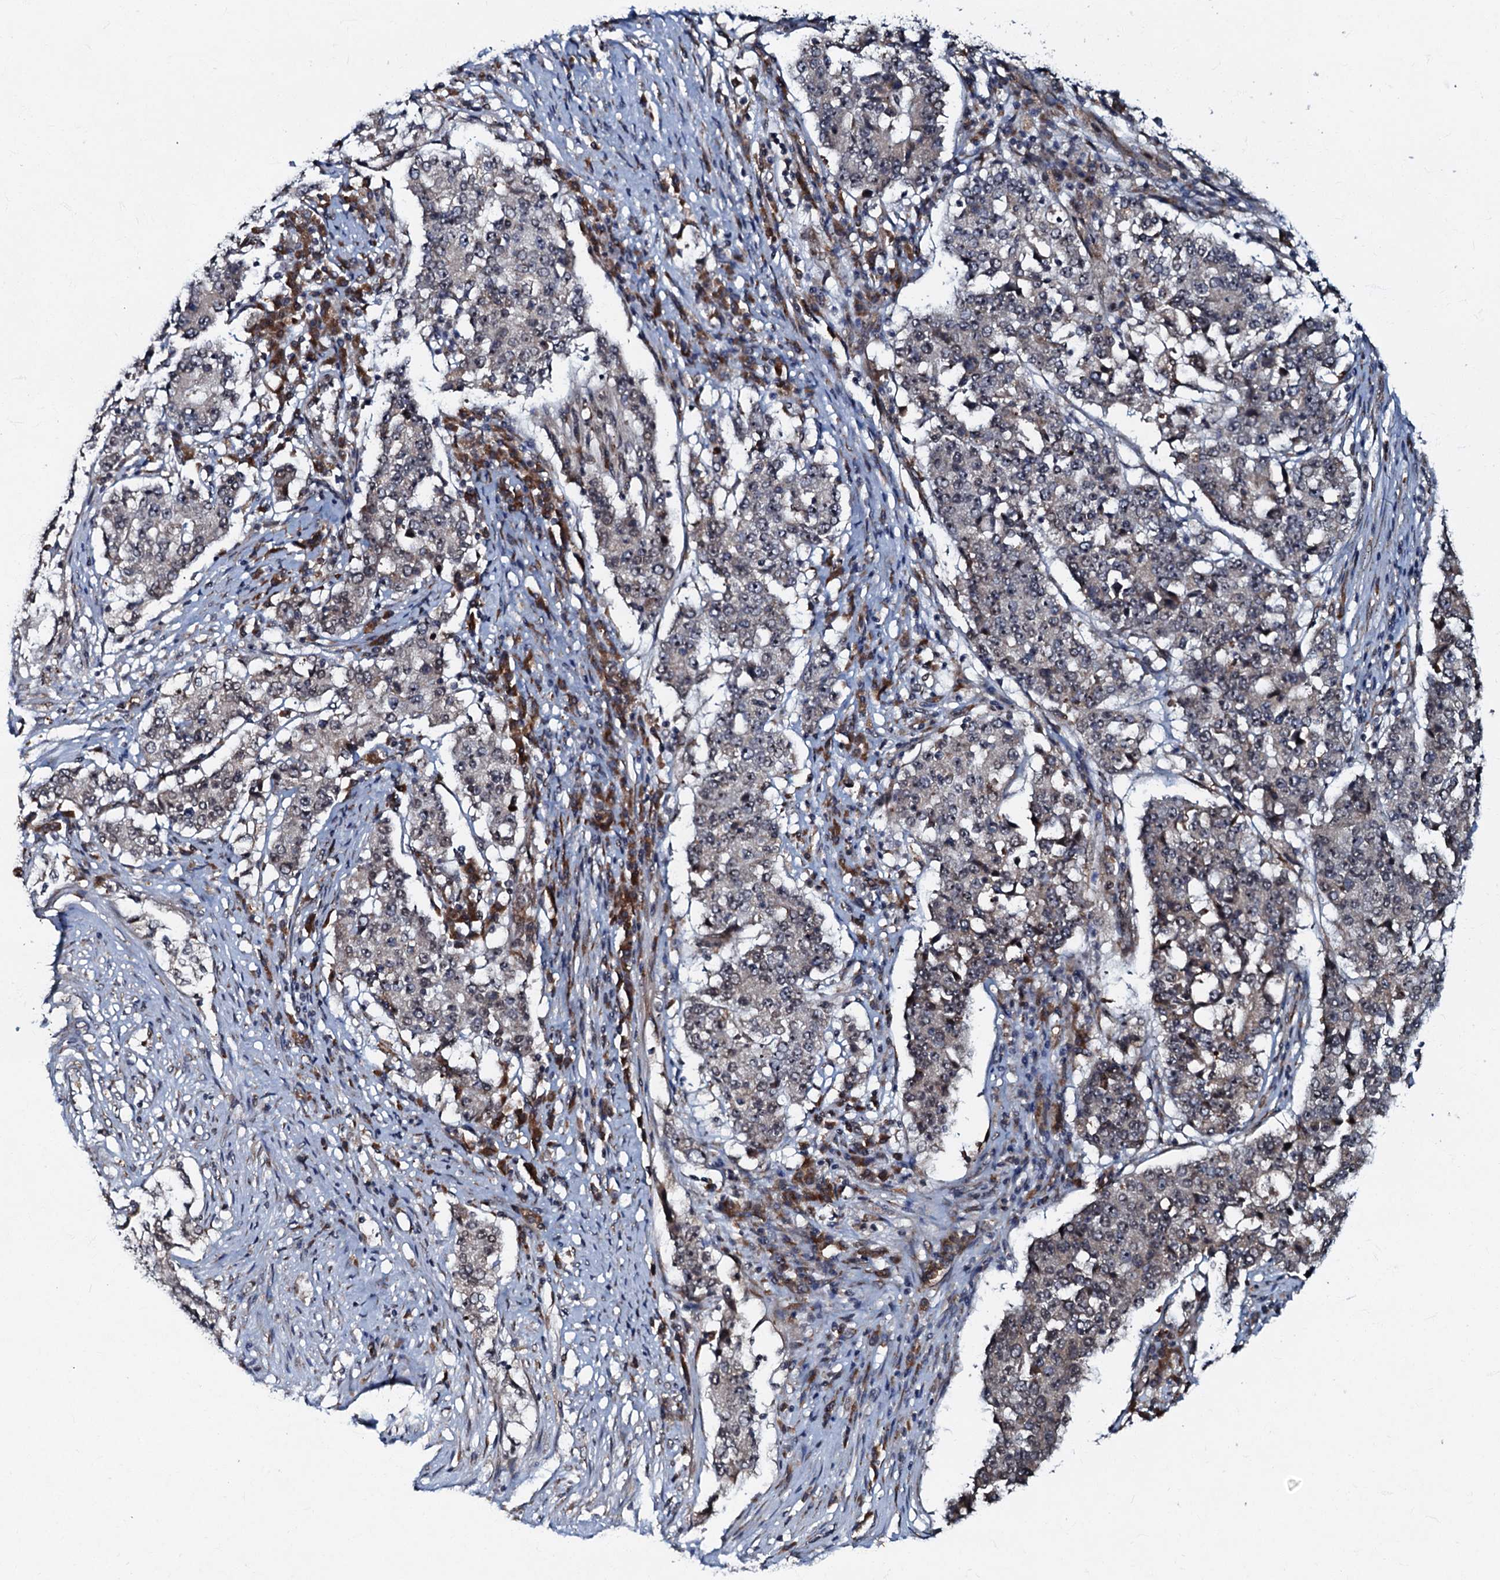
{"staining": {"intensity": "weak", "quantity": "<25%", "location": "cytoplasmic/membranous"}, "tissue": "stomach cancer", "cell_type": "Tumor cells", "image_type": "cancer", "snomed": [{"axis": "morphology", "description": "Adenocarcinoma, NOS"}, {"axis": "topography", "description": "Stomach"}], "caption": "Immunohistochemistry (IHC) photomicrograph of neoplastic tissue: human stomach cancer (adenocarcinoma) stained with DAB demonstrates no significant protein expression in tumor cells.", "gene": "C18orf32", "patient": {"sex": "male", "age": 59}}